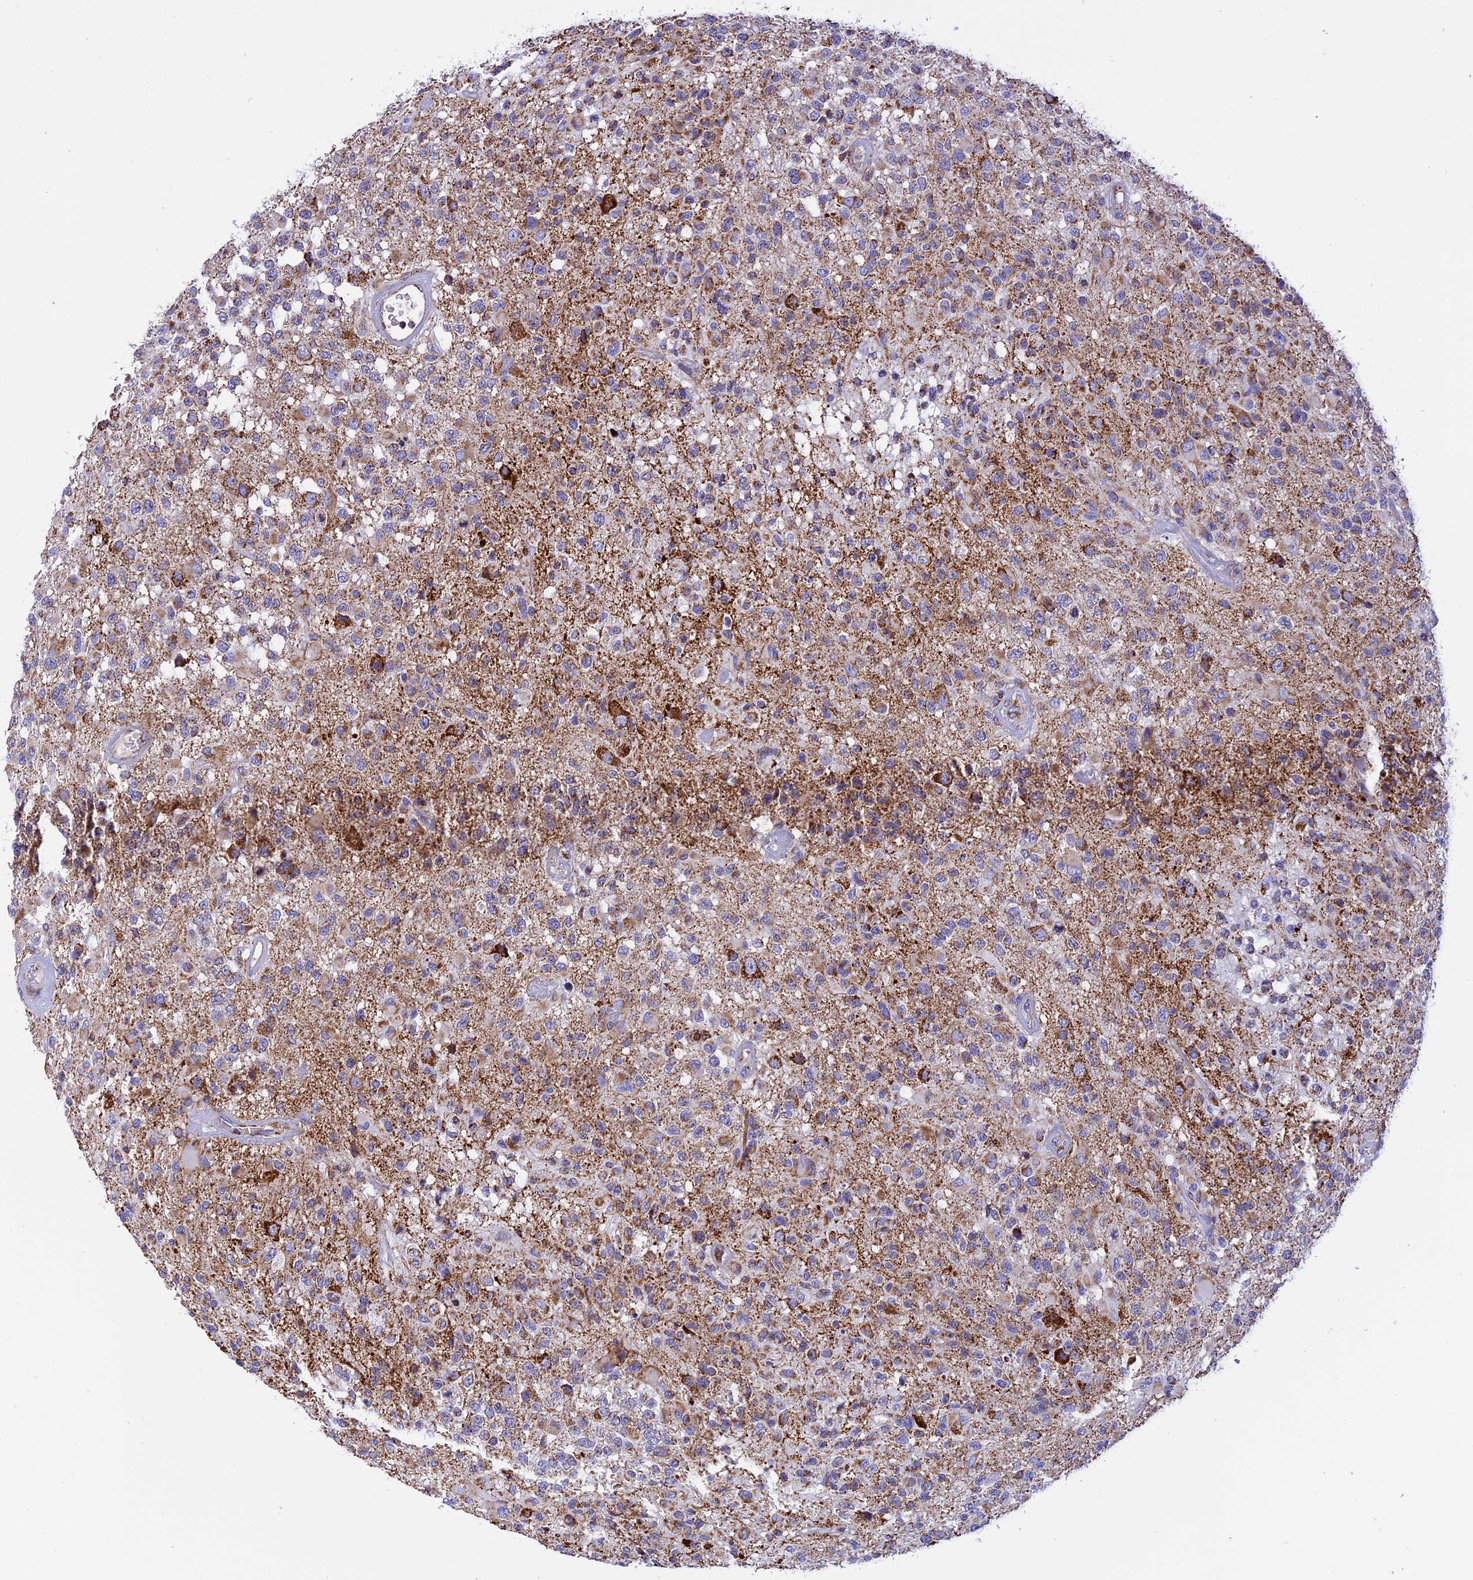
{"staining": {"intensity": "moderate", "quantity": "25%-75%", "location": "cytoplasmic/membranous"}, "tissue": "glioma", "cell_type": "Tumor cells", "image_type": "cancer", "snomed": [{"axis": "morphology", "description": "Glioma, malignant, High grade"}, {"axis": "morphology", "description": "Glioblastoma, NOS"}, {"axis": "topography", "description": "Brain"}], "caption": "Protein expression by IHC exhibits moderate cytoplasmic/membranous staining in about 25%-75% of tumor cells in high-grade glioma (malignant). (DAB (3,3'-diaminobenzidine) IHC with brightfield microscopy, high magnification).", "gene": "KCNG1", "patient": {"sex": "male", "age": 60}}